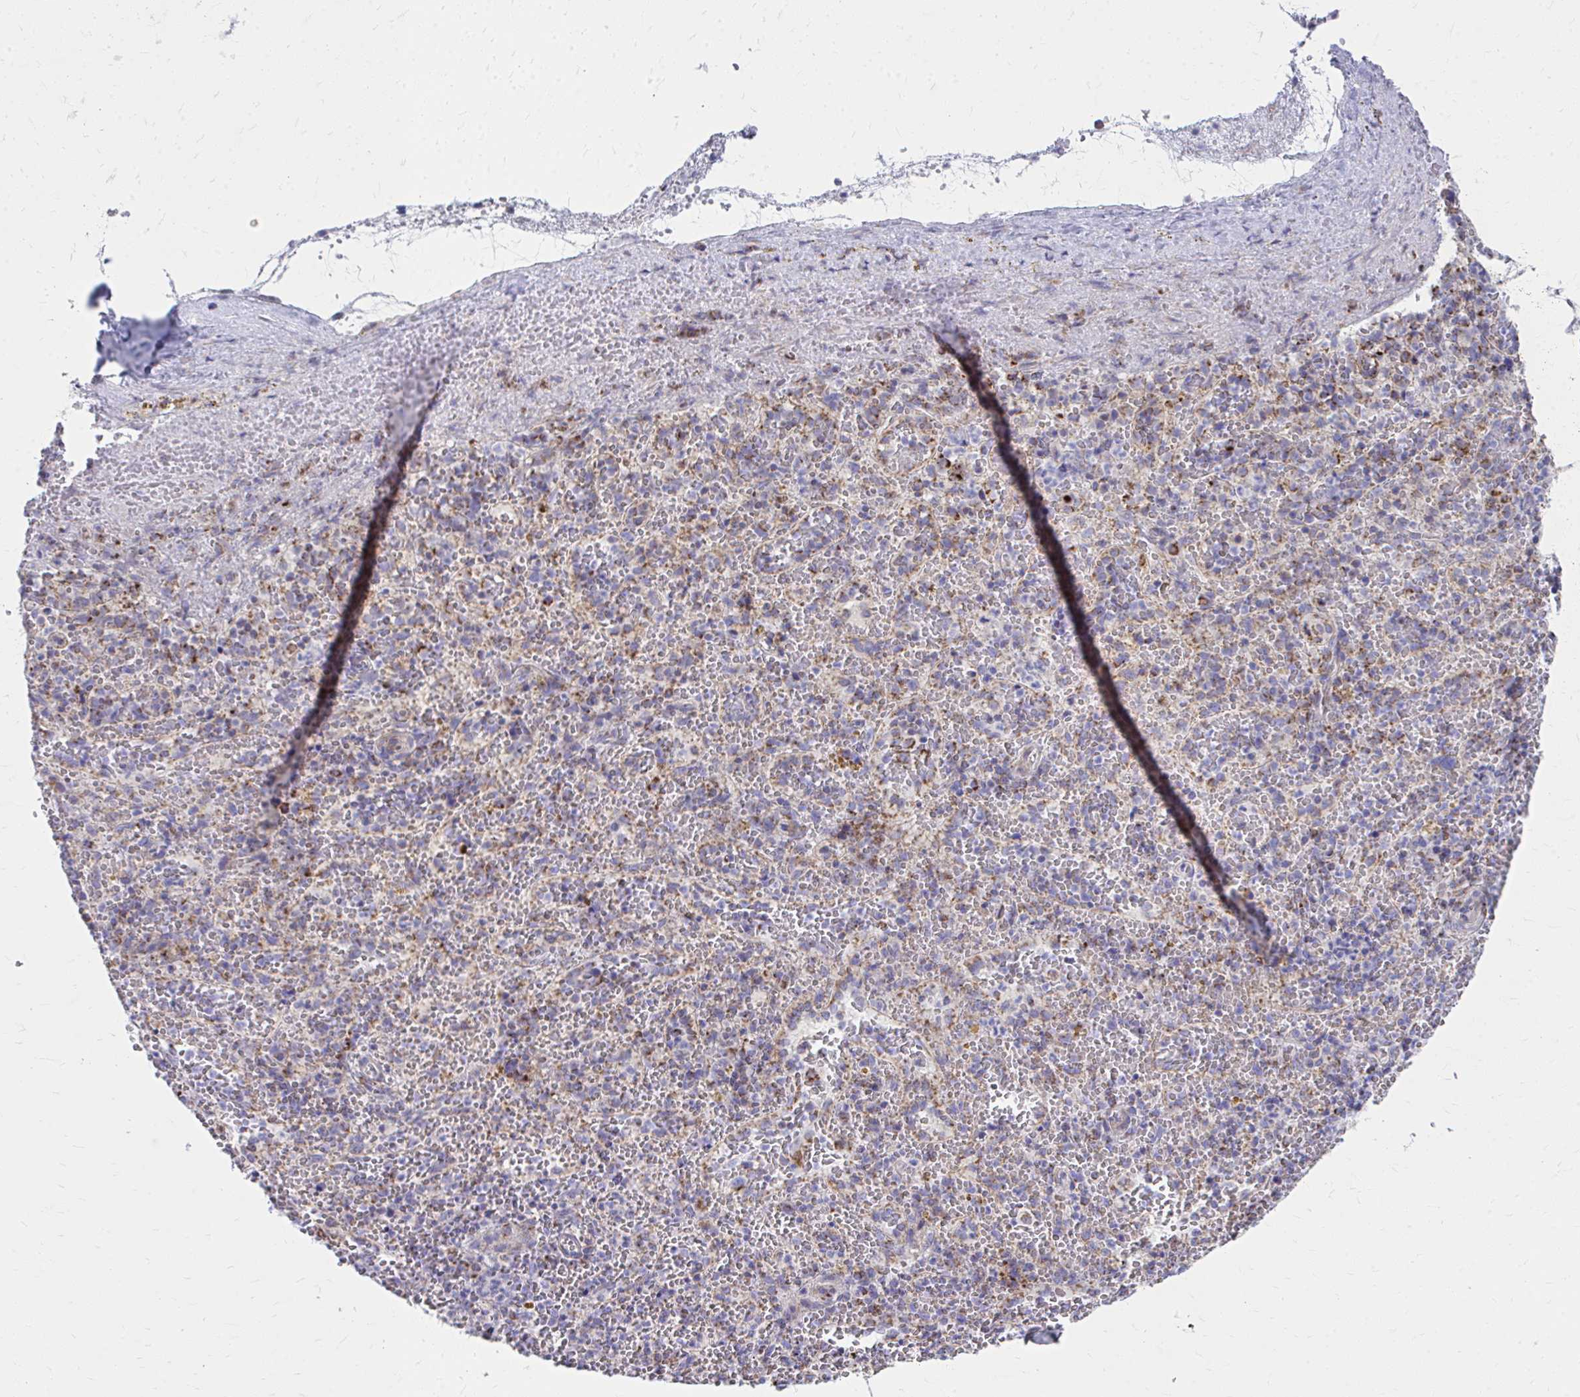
{"staining": {"intensity": "weak", "quantity": "<25%", "location": "cytoplasmic/membranous"}, "tissue": "spleen", "cell_type": "Cells in red pulp", "image_type": "normal", "snomed": [{"axis": "morphology", "description": "Normal tissue, NOS"}, {"axis": "topography", "description": "Spleen"}], "caption": "This is an IHC histopathology image of unremarkable human spleen. There is no staining in cells in red pulp.", "gene": "MRPL19", "patient": {"sex": "female", "age": 50}}